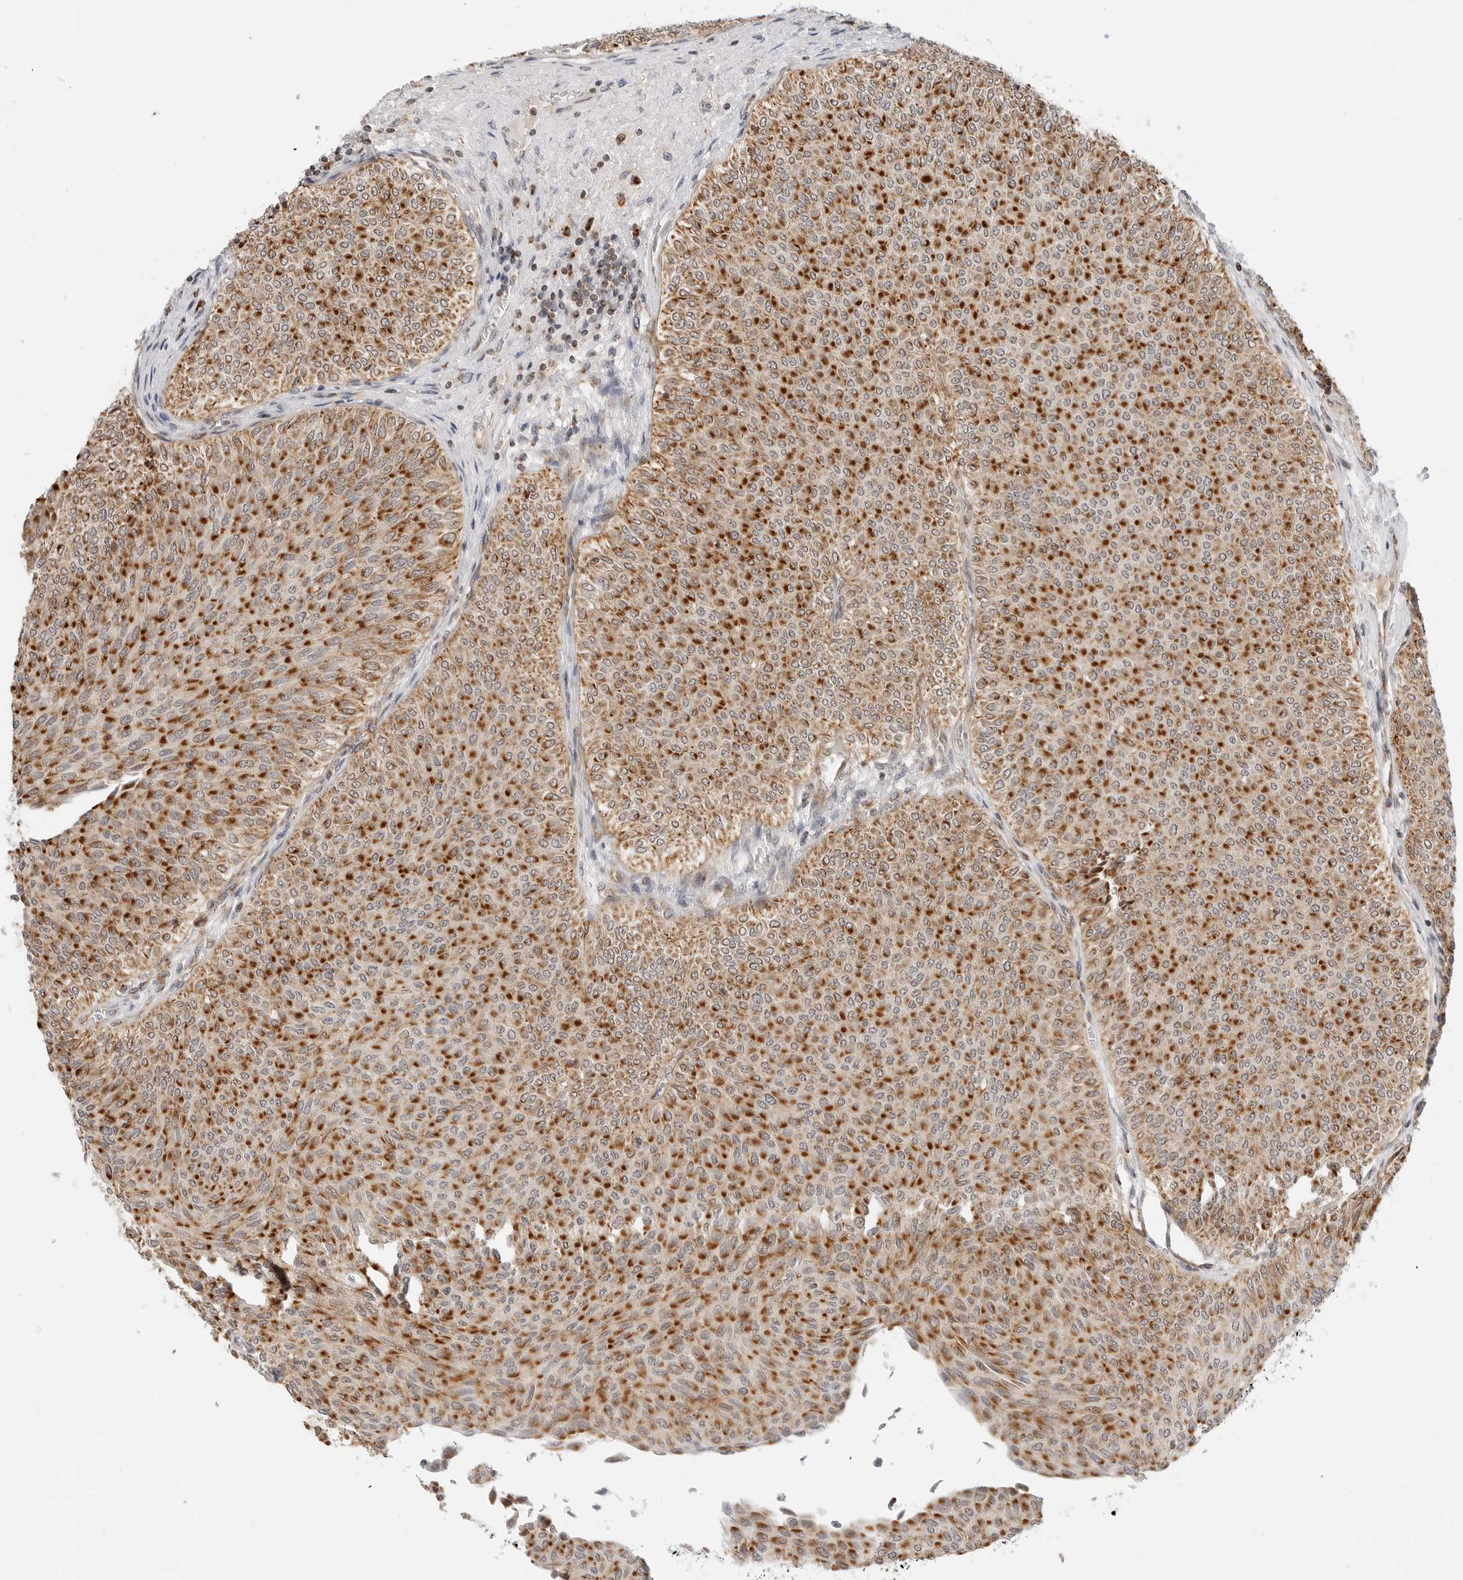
{"staining": {"intensity": "strong", "quantity": ">75%", "location": "cytoplasmic/membranous"}, "tissue": "urothelial cancer", "cell_type": "Tumor cells", "image_type": "cancer", "snomed": [{"axis": "morphology", "description": "Urothelial carcinoma, Low grade"}, {"axis": "topography", "description": "Urinary bladder"}], "caption": "Immunohistochemistry (IHC) of urothelial cancer exhibits high levels of strong cytoplasmic/membranous positivity in about >75% of tumor cells.", "gene": "DYRK4", "patient": {"sex": "male", "age": 78}}